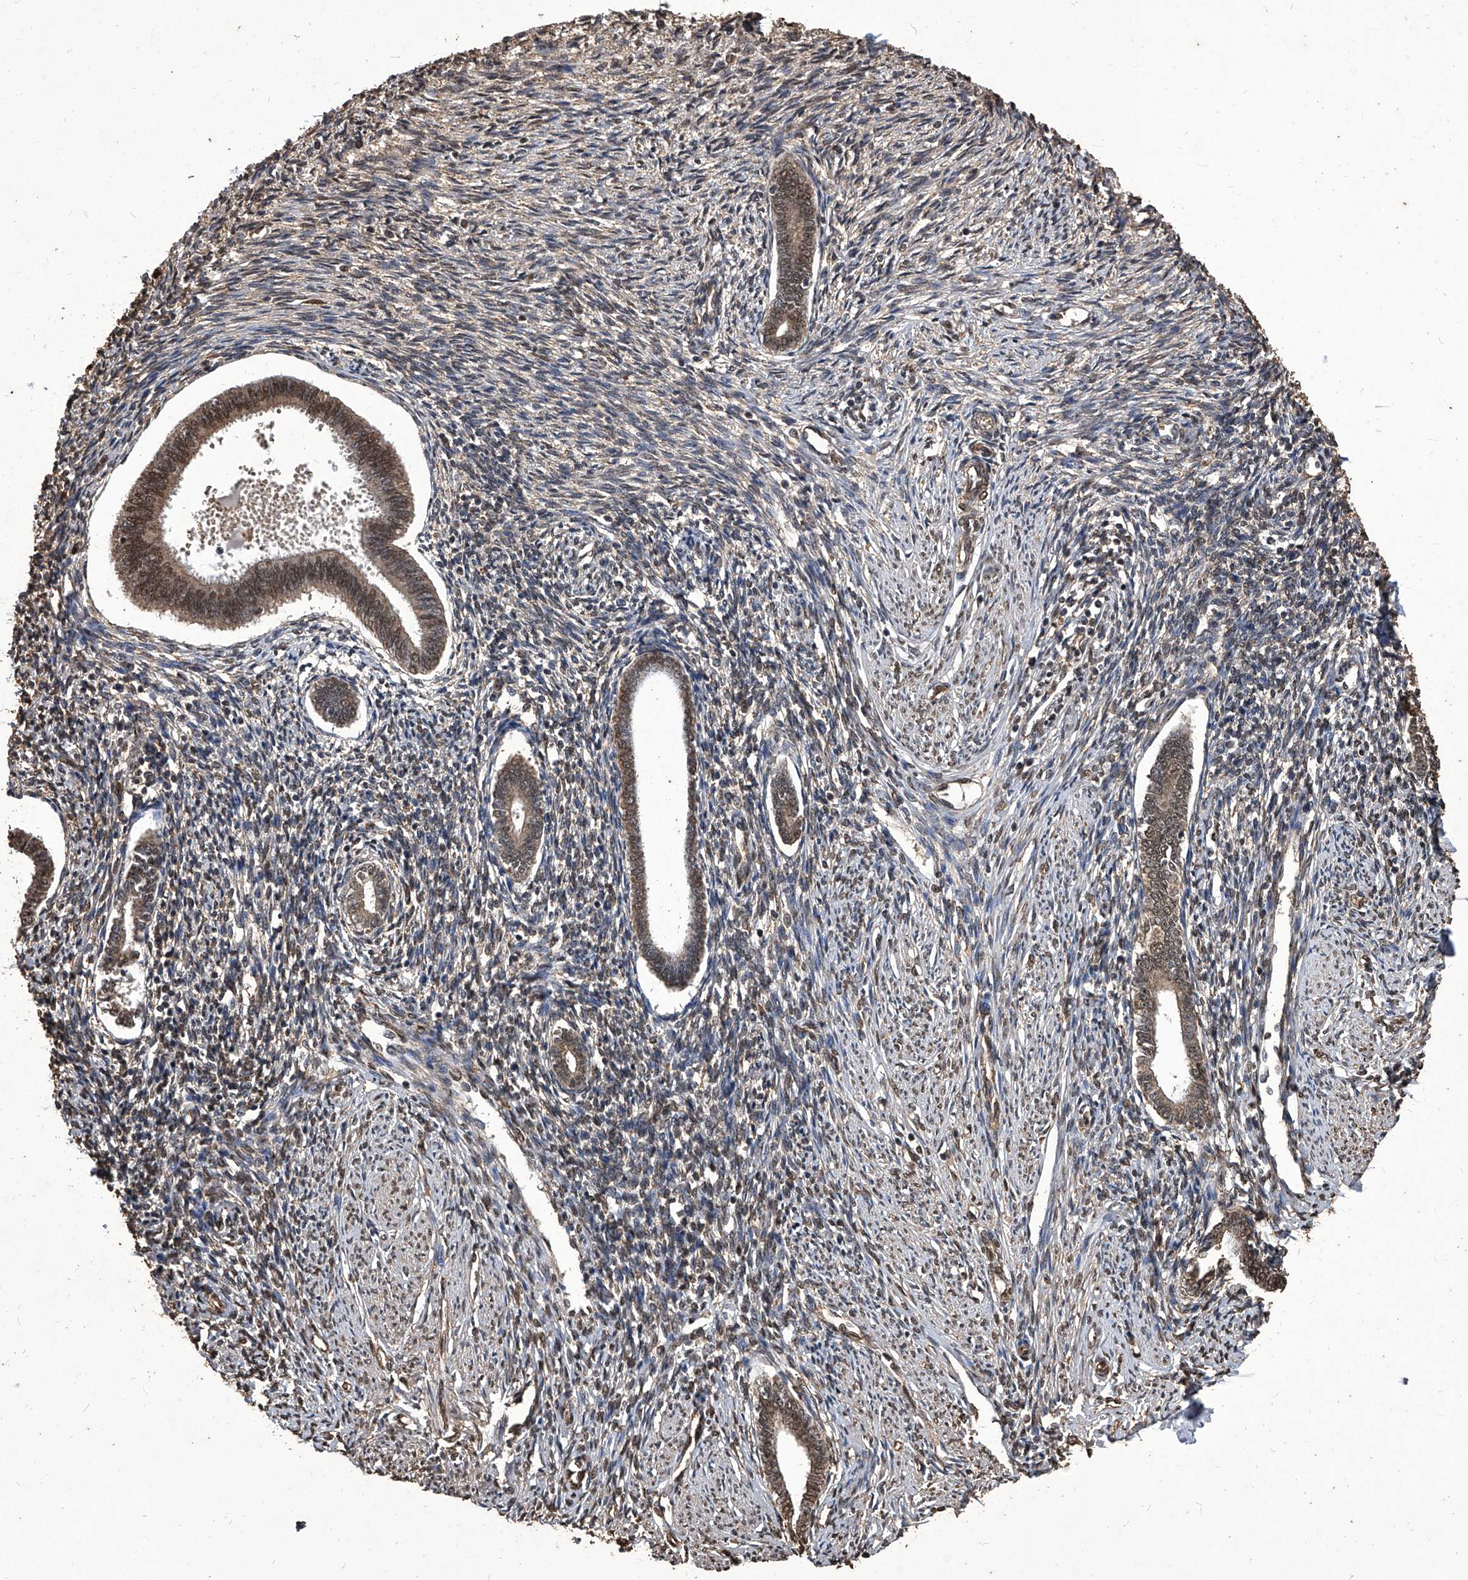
{"staining": {"intensity": "negative", "quantity": "none", "location": "none"}, "tissue": "endometrium", "cell_type": "Cells in endometrial stroma", "image_type": "normal", "snomed": [{"axis": "morphology", "description": "Normal tissue, NOS"}, {"axis": "topography", "description": "Endometrium"}], "caption": "IHC image of normal human endometrium stained for a protein (brown), which displays no staining in cells in endometrial stroma.", "gene": "FBXL4", "patient": {"sex": "female", "age": 56}}